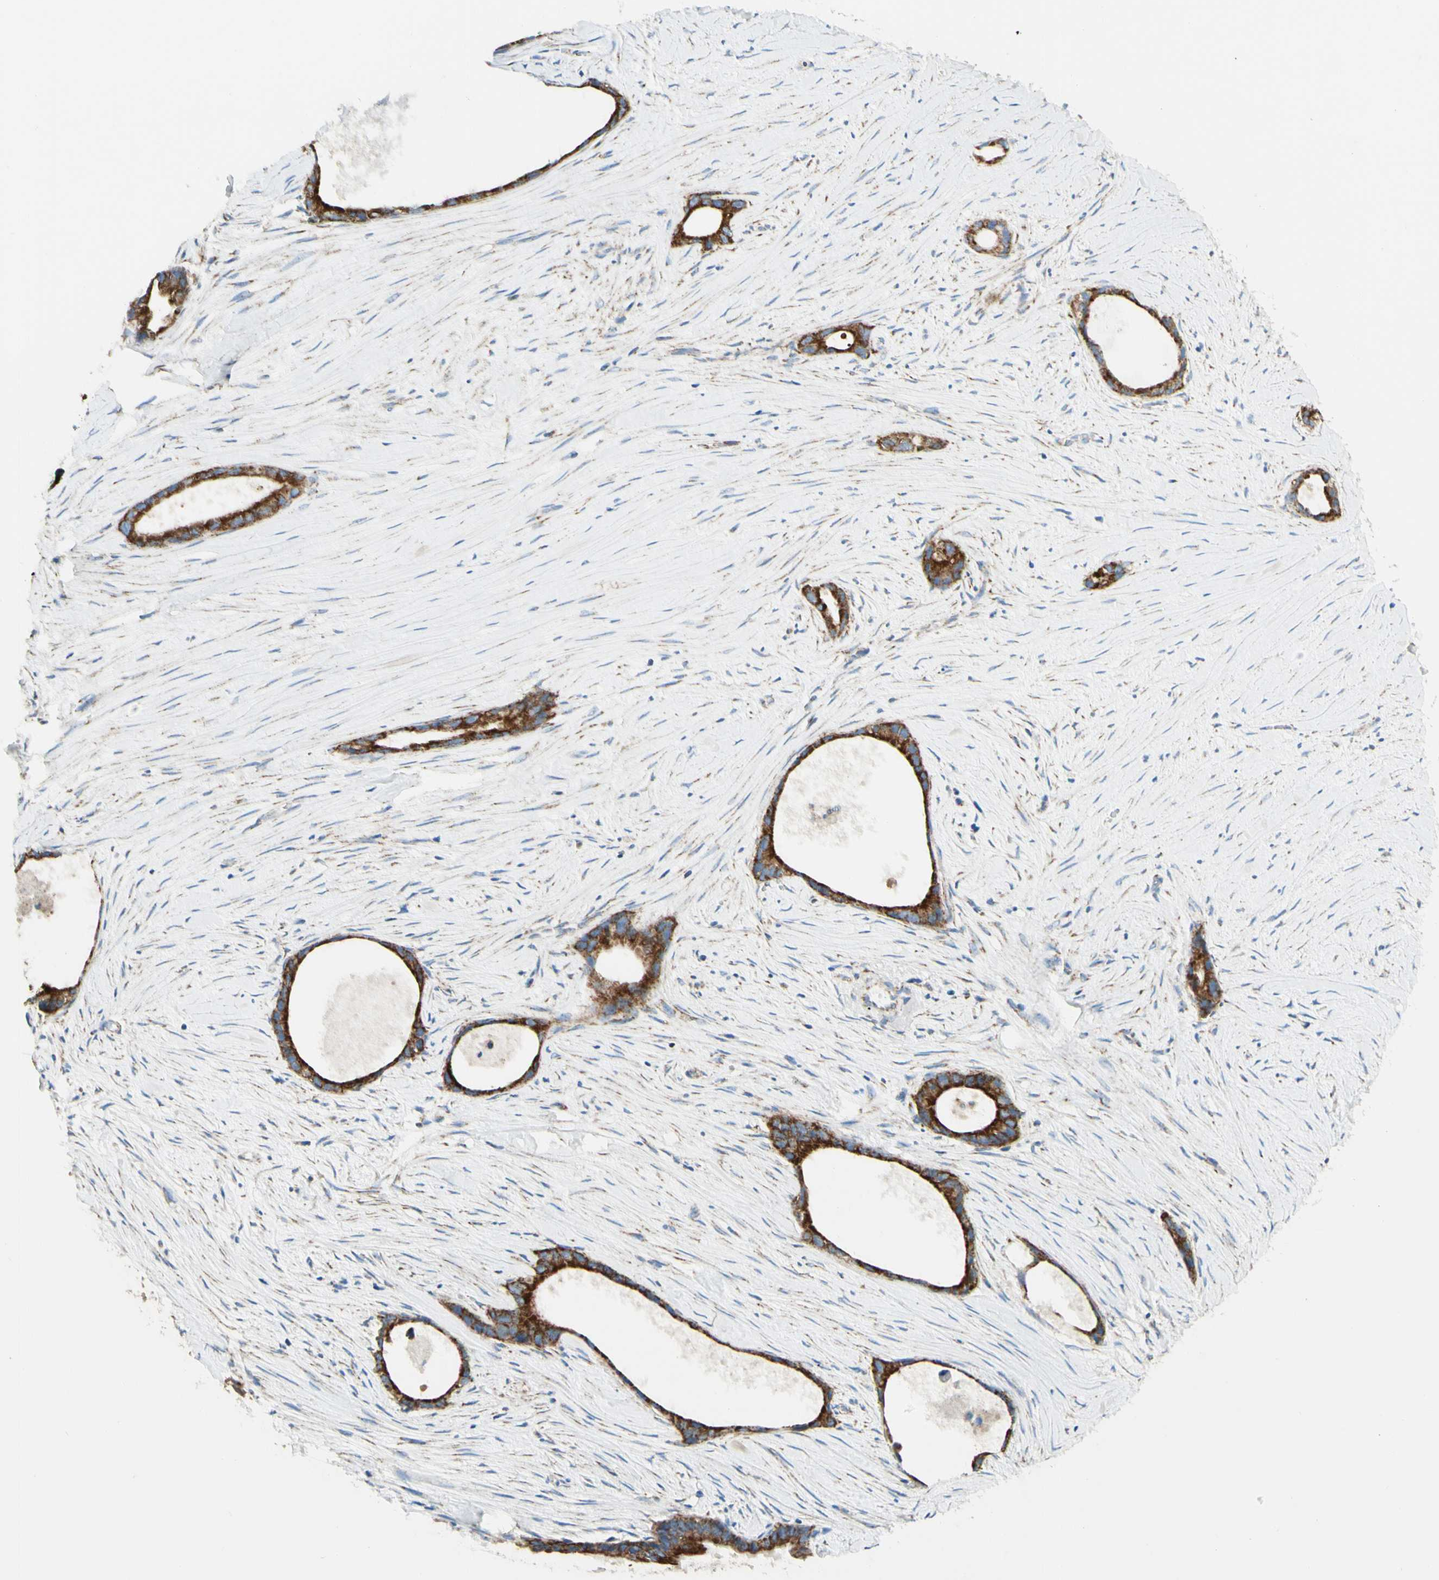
{"staining": {"intensity": "strong", "quantity": ">75%", "location": "cytoplasmic/membranous"}, "tissue": "liver cancer", "cell_type": "Tumor cells", "image_type": "cancer", "snomed": [{"axis": "morphology", "description": "Cholangiocarcinoma"}, {"axis": "topography", "description": "Liver"}], "caption": "The image displays a brown stain indicating the presence of a protein in the cytoplasmic/membranous of tumor cells in cholangiocarcinoma (liver). (Brightfield microscopy of DAB IHC at high magnification).", "gene": "ARMC10", "patient": {"sex": "female", "age": 55}}